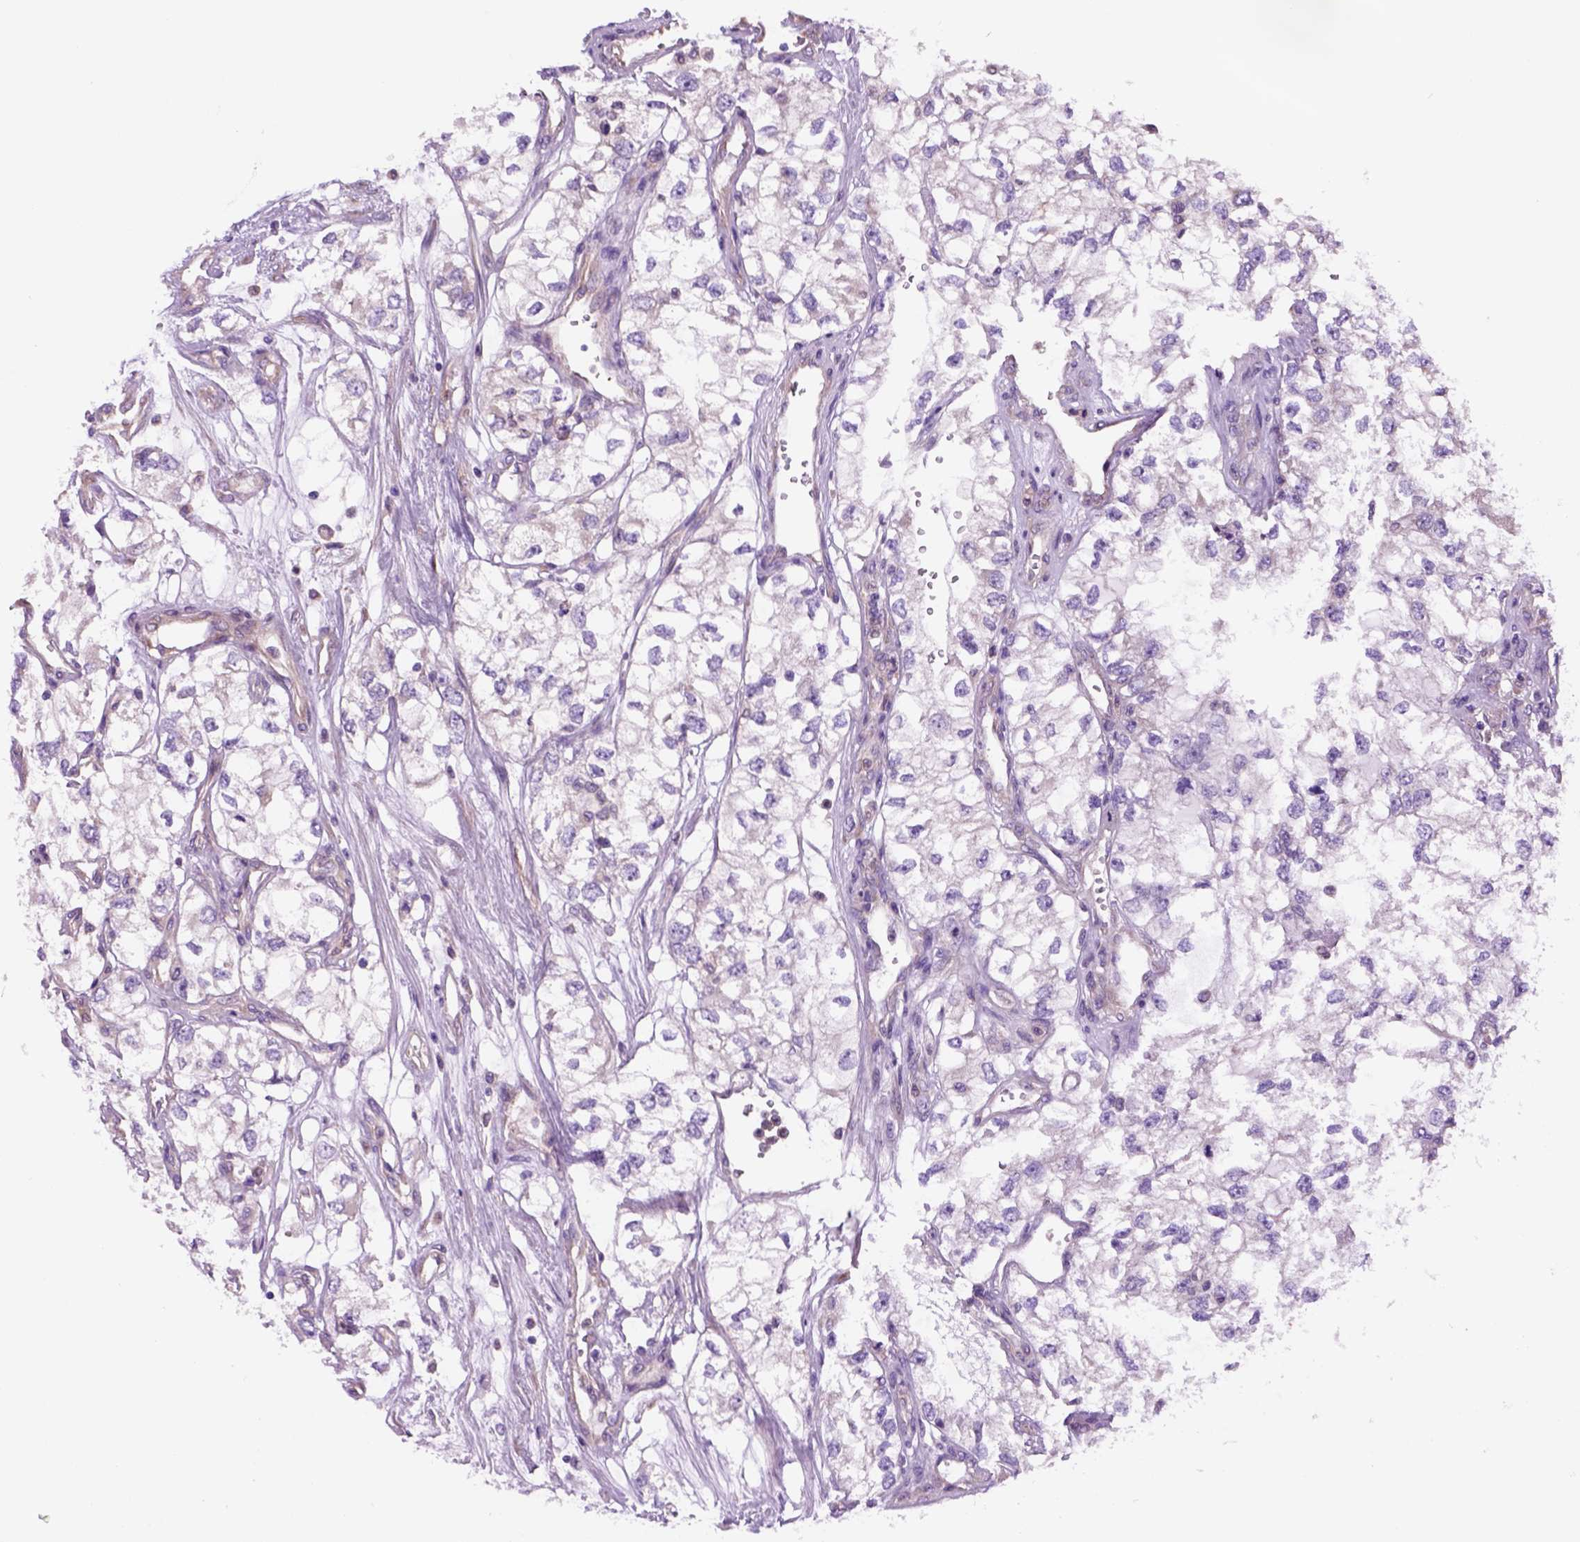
{"staining": {"intensity": "negative", "quantity": "none", "location": "none"}, "tissue": "renal cancer", "cell_type": "Tumor cells", "image_type": "cancer", "snomed": [{"axis": "morphology", "description": "Adenocarcinoma, NOS"}, {"axis": "topography", "description": "Kidney"}], "caption": "DAB immunohistochemical staining of human renal adenocarcinoma displays no significant positivity in tumor cells.", "gene": "PIAS3", "patient": {"sex": "female", "age": 59}}